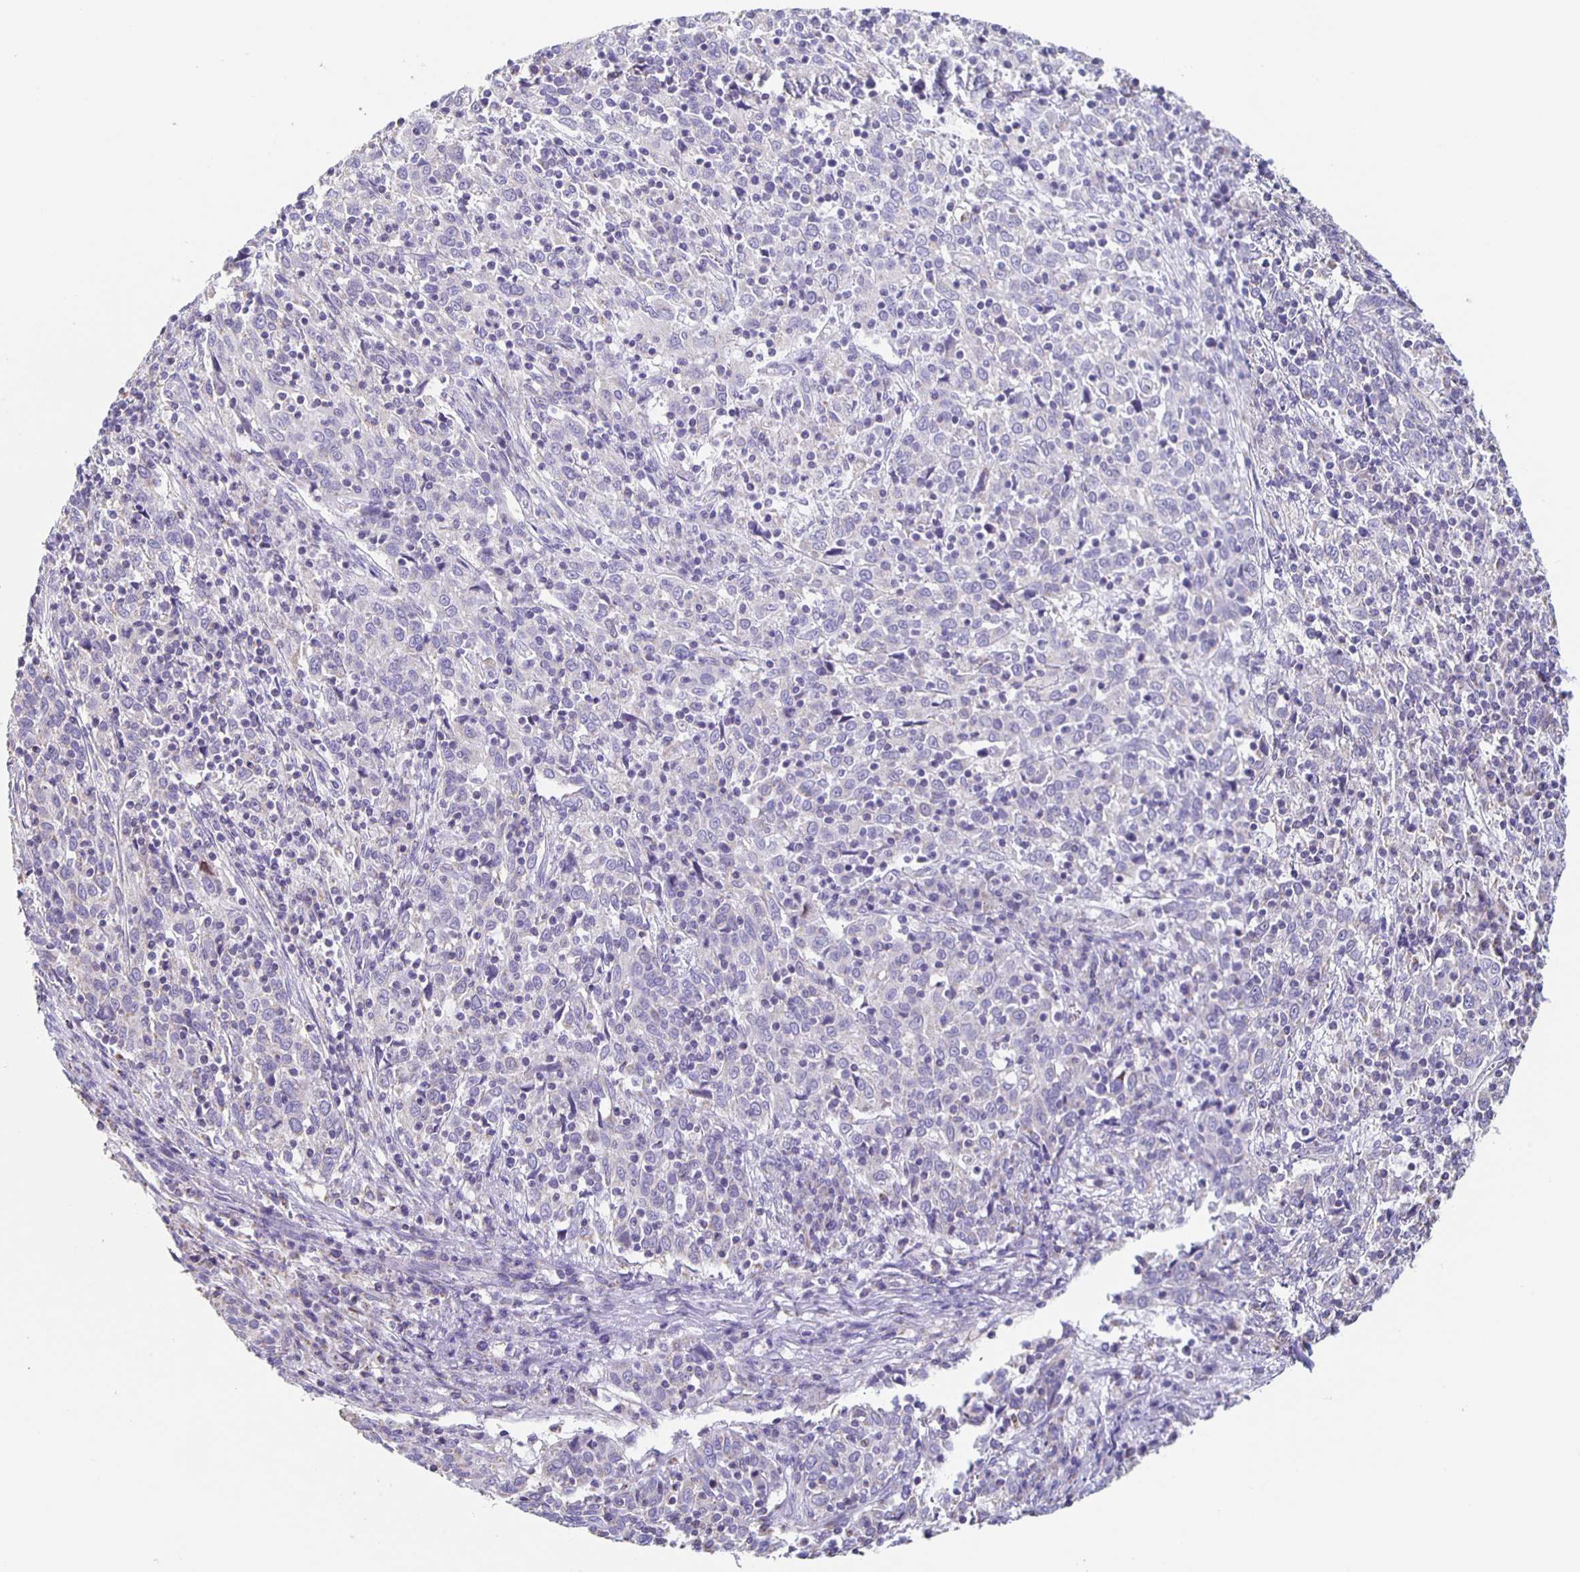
{"staining": {"intensity": "negative", "quantity": "none", "location": "none"}, "tissue": "cervical cancer", "cell_type": "Tumor cells", "image_type": "cancer", "snomed": [{"axis": "morphology", "description": "Squamous cell carcinoma, NOS"}, {"axis": "topography", "description": "Cervix"}], "caption": "This is an immunohistochemistry (IHC) image of human cervical cancer. There is no expression in tumor cells.", "gene": "TPPP", "patient": {"sex": "female", "age": 46}}